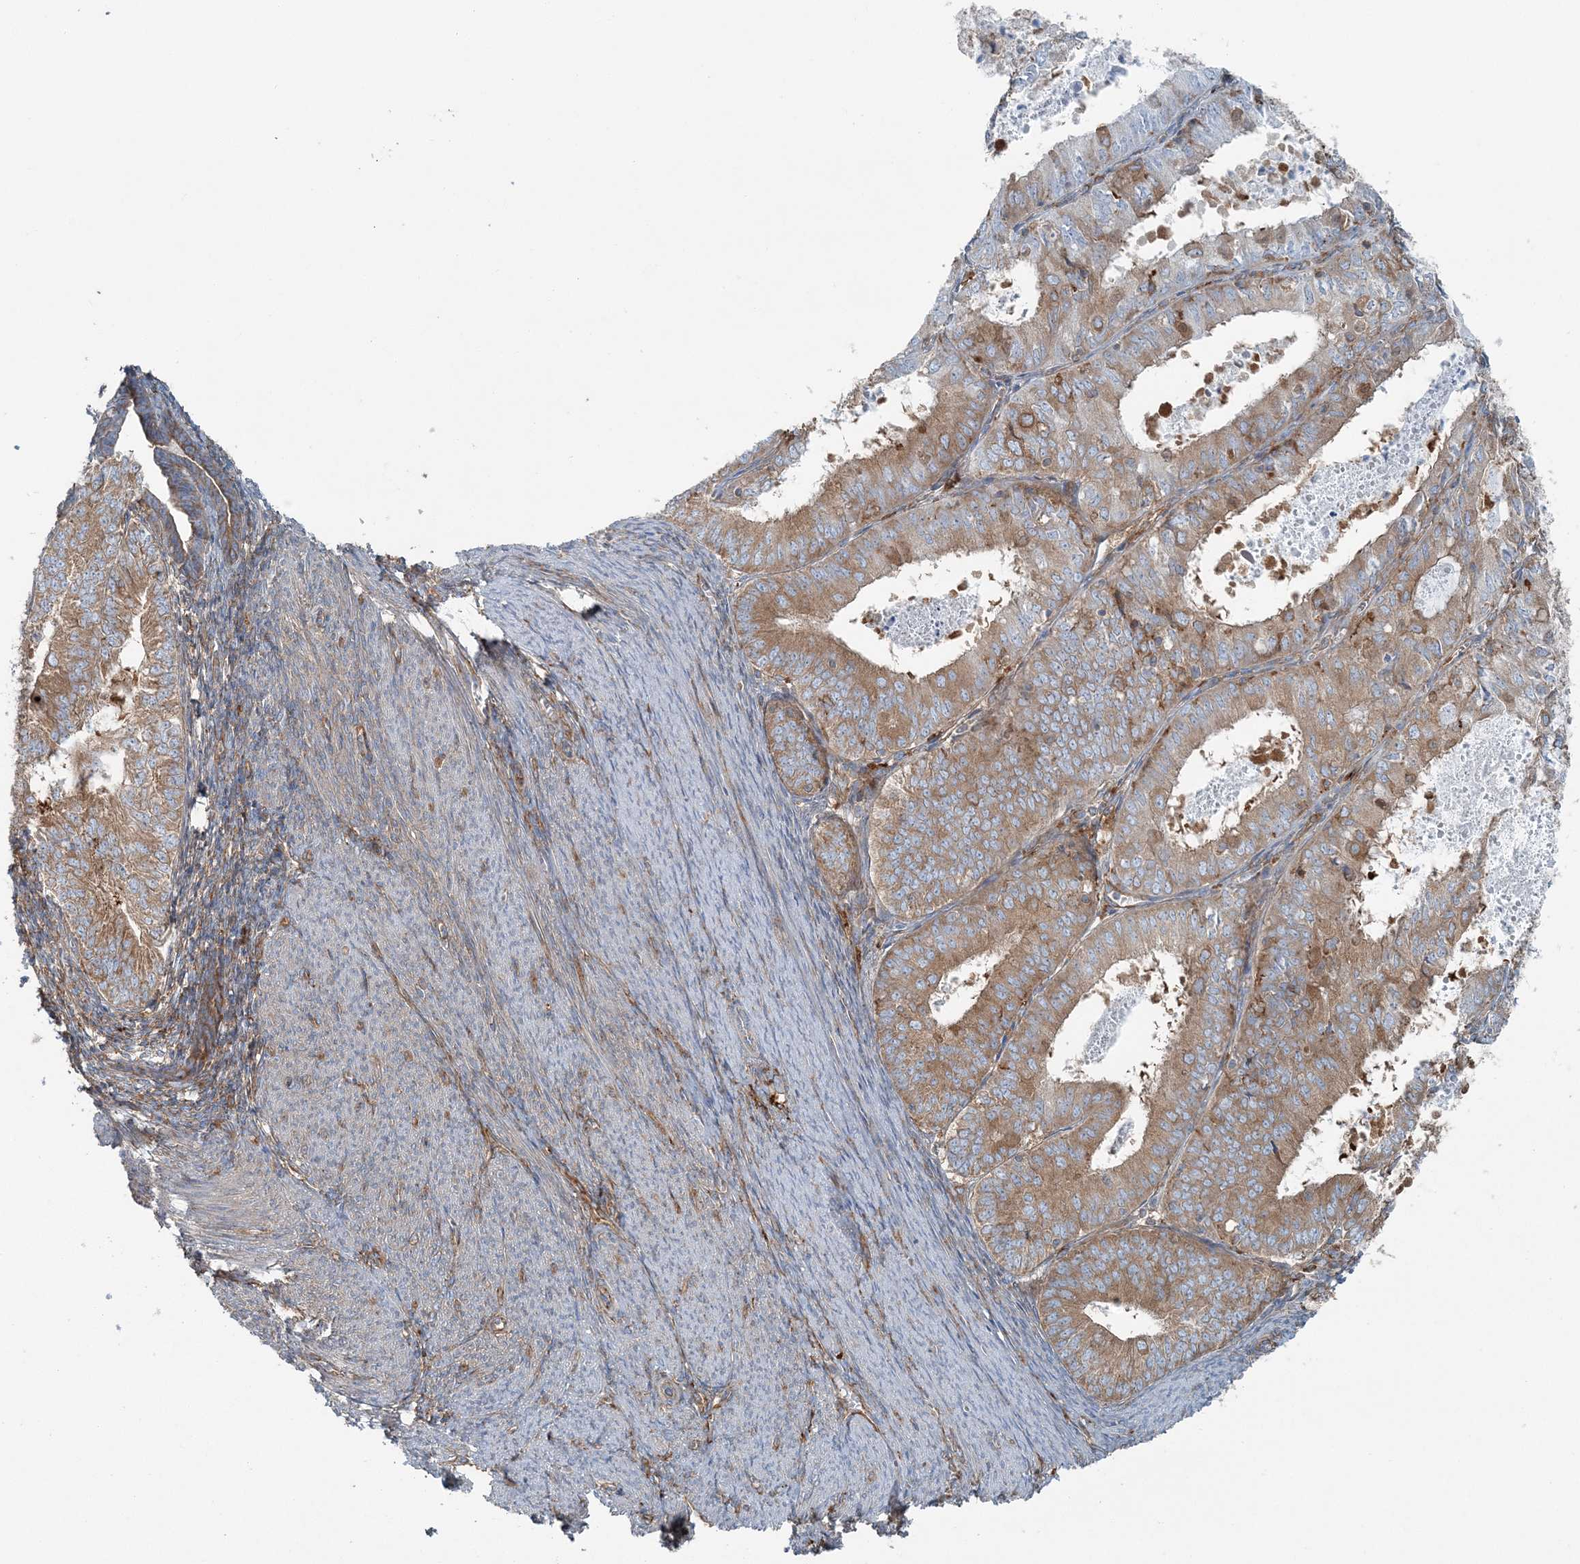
{"staining": {"intensity": "moderate", "quantity": "25%-75%", "location": "cytoplasmic/membranous"}, "tissue": "endometrial cancer", "cell_type": "Tumor cells", "image_type": "cancer", "snomed": [{"axis": "morphology", "description": "Adenocarcinoma, NOS"}, {"axis": "topography", "description": "Endometrium"}], "caption": "About 25%-75% of tumor cells in endometrial cancer (adenocarcinoma) demonstrate moderate cytoplasmic/membranous protein staining as visualized by brown immunohistochemical staining.", "gene": "SNX2", "patient": {"sex": "female", "age": 57}}